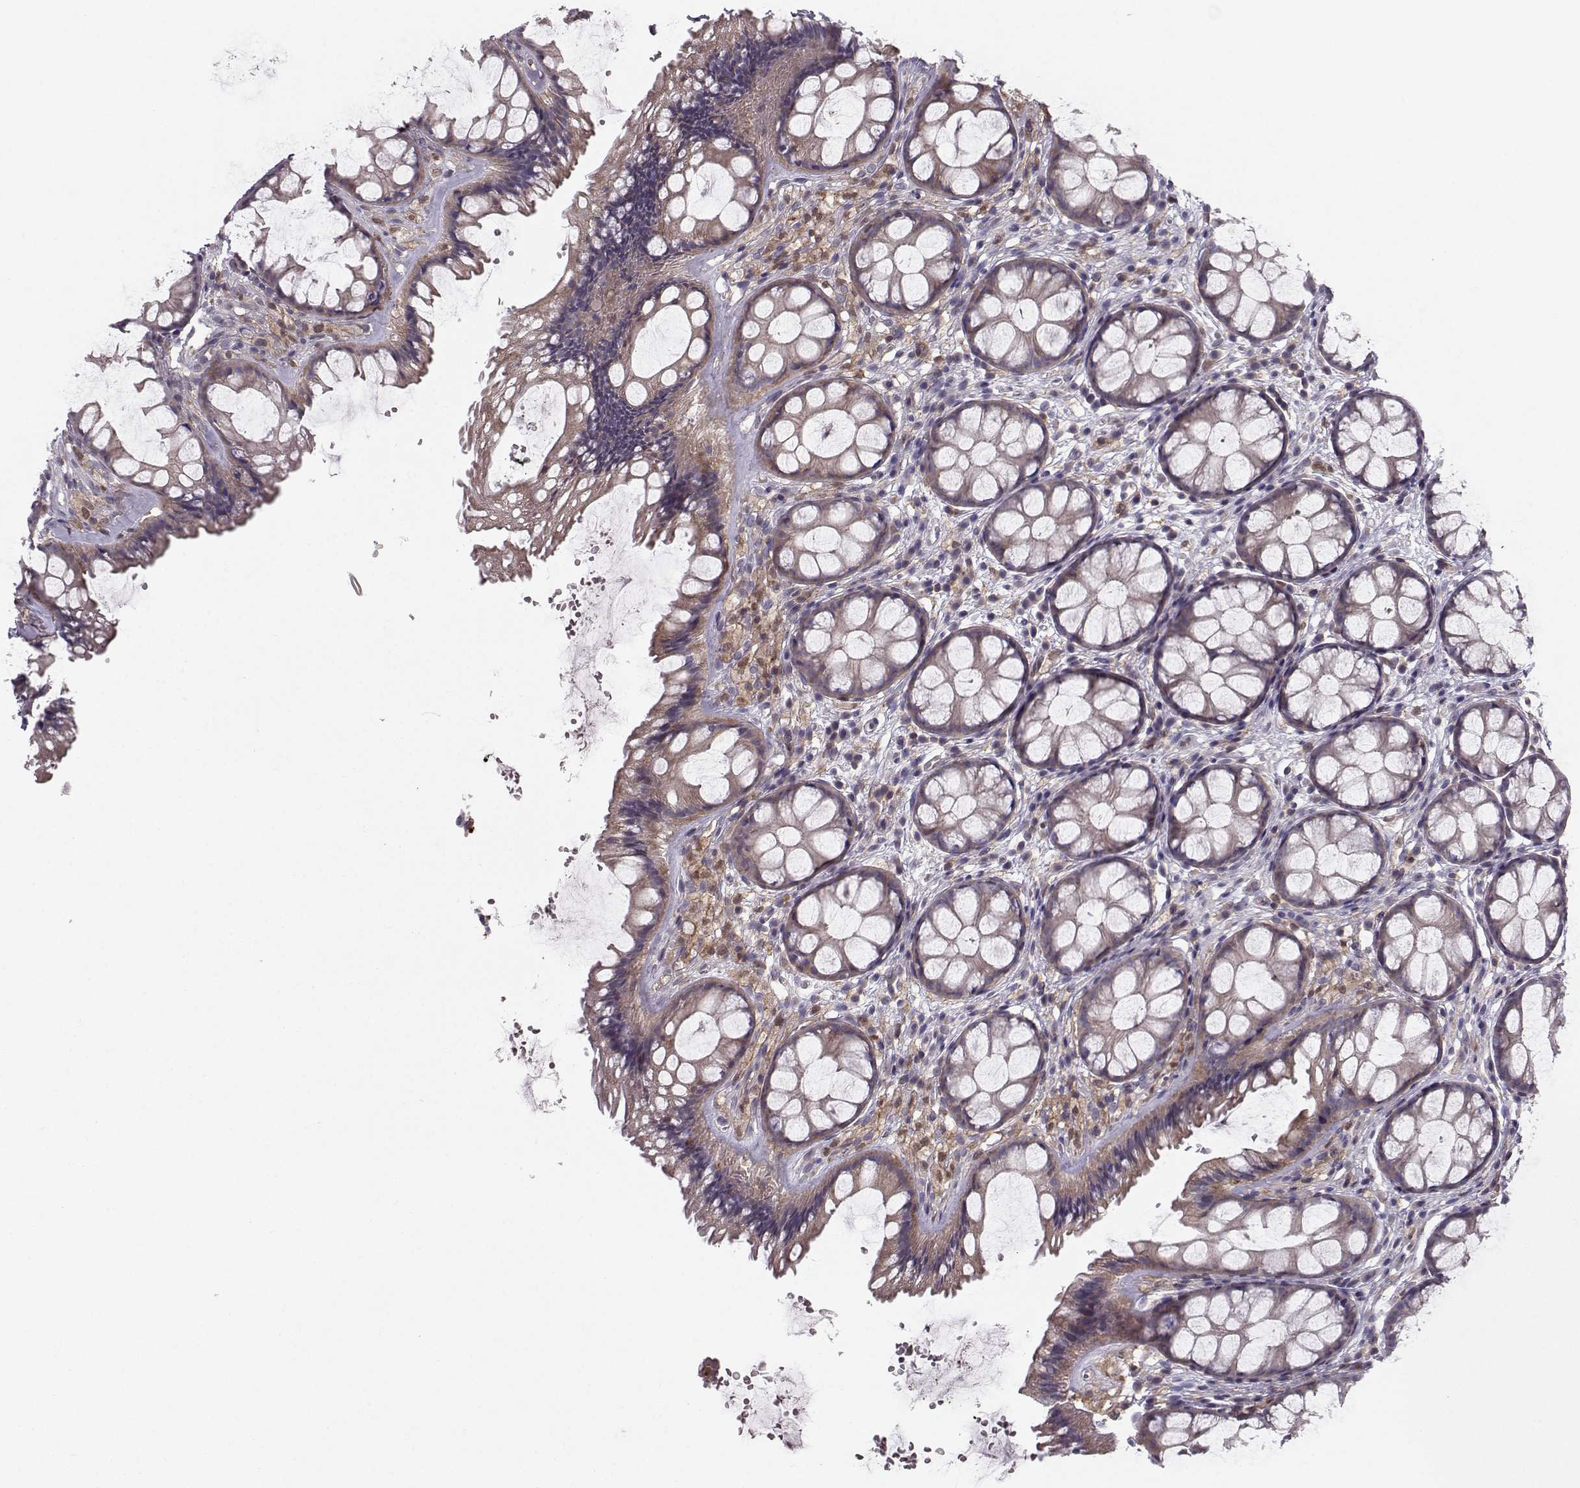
{"staining": {"intensity": "moderate", "quantity": "<25%", "location": "cytoplasmic/membranous"}, "tissue": "rectum", "cell_type": "Glandular cells", "image_type": "normal", "snomed": [{"axis": "morphology", "description": "Normal tissue, NOS"}, {"axis": "topography", "description": "Rectum"}], "caption": "DAB (3,3'-diaminobenzidine) immunohistochemical staining of normal rectum exhibits moderate cytoplasmic/membranous protein staining in about <25% of glandular cells.", "gene": "ASB16", "patient": {"sex": "female", "age": 62}}